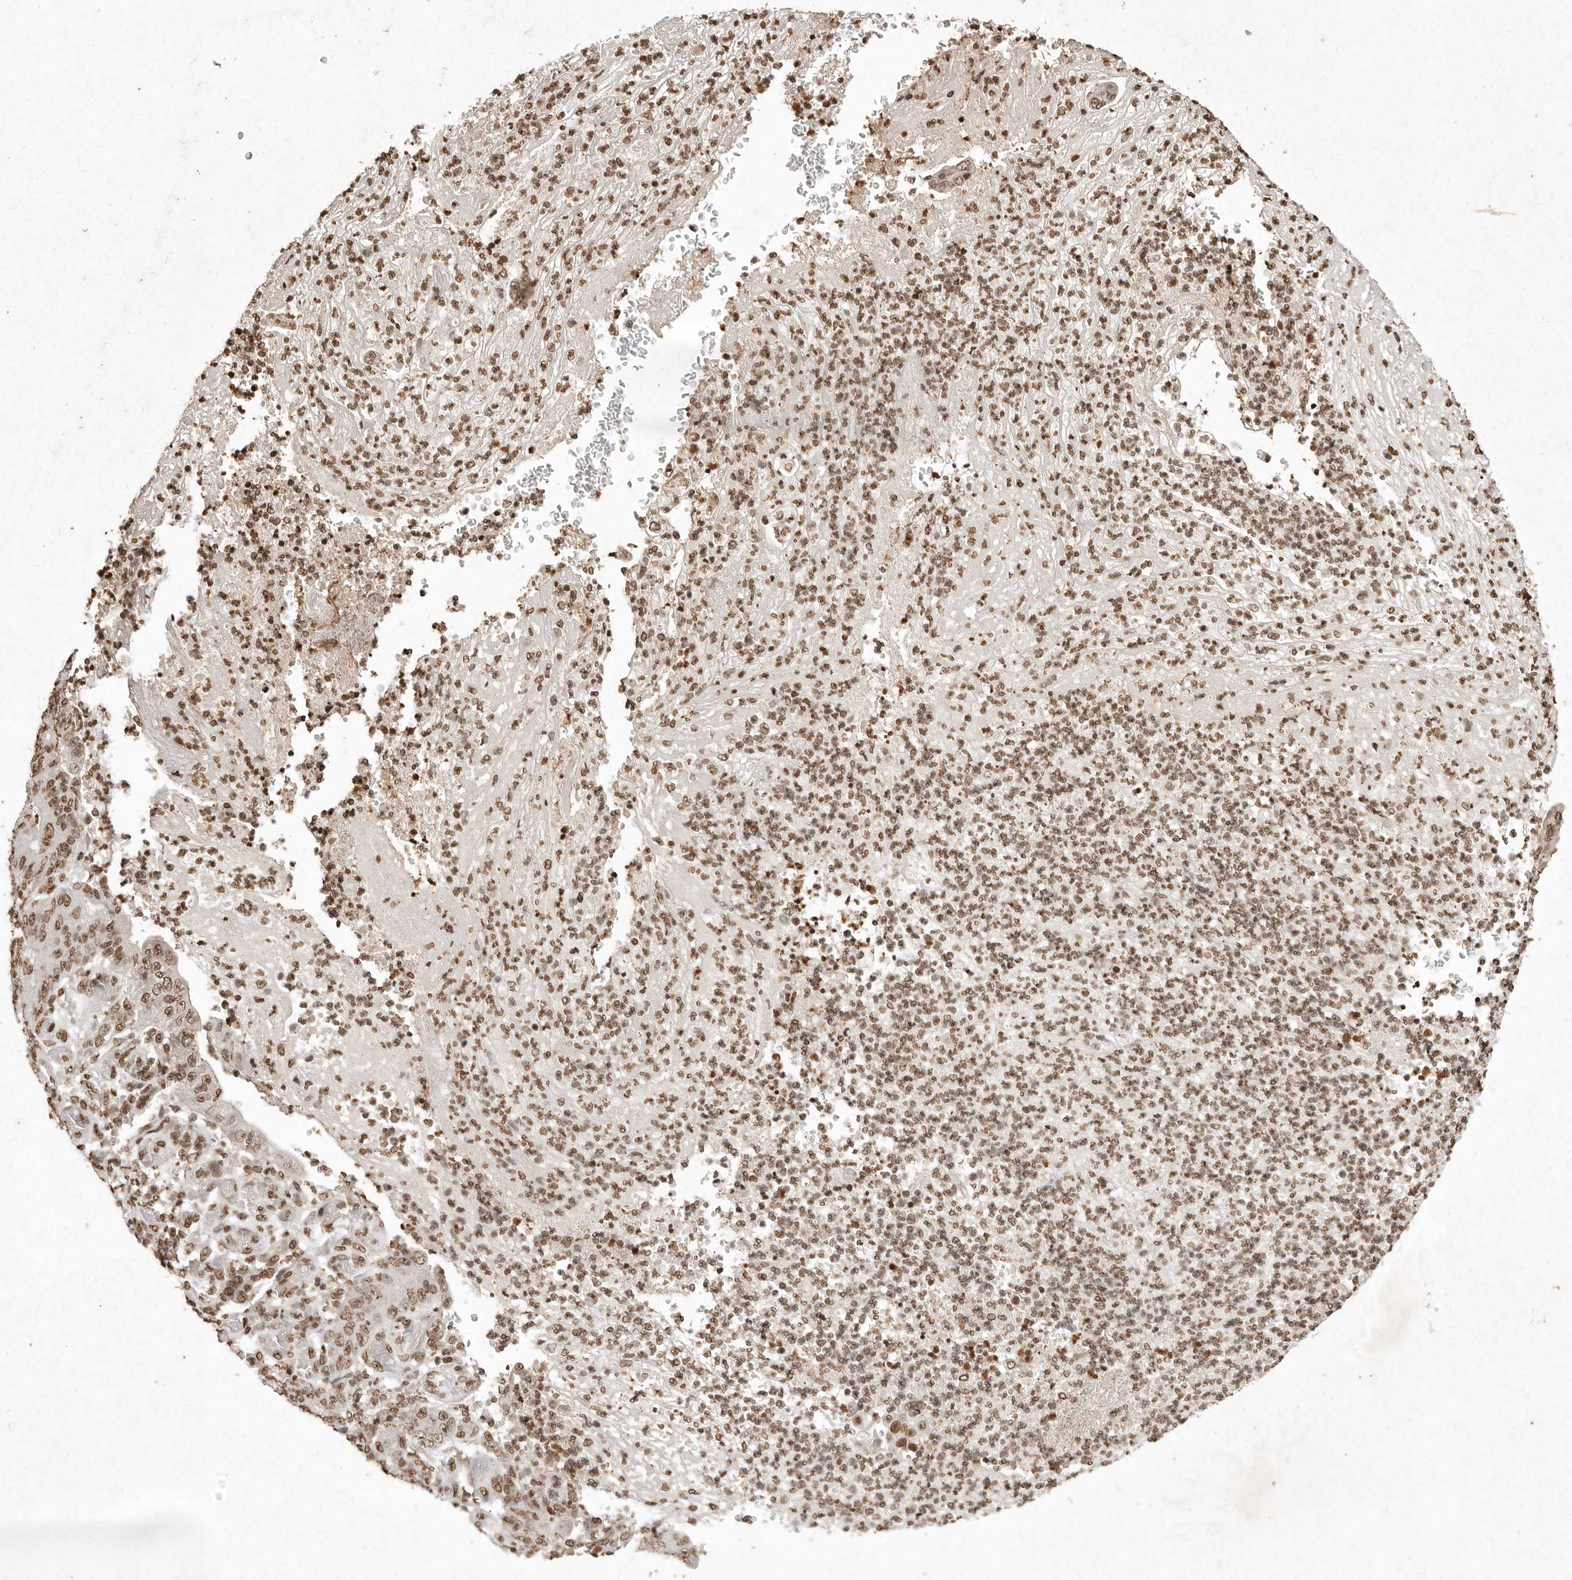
{"staining": {"intensity": "moderate", "quantity": ">75%", "location": "nuclear"}, "tissue": "stomach cancer", "cell_type": "Tumor cells", "image_type": "cancer", "snomed": [{"axis": "morphology", "description": "Adenocarcinoma, NOS"}, {"axis": "topography", "description": "Stomach"}], "caption": "A brown stain labels moderate nuclear staining of a protein in human stomach adenocarcinoma tumor cells.", "gene": "NKX3-2", "patient": {"sex": "female", "age": 73}}